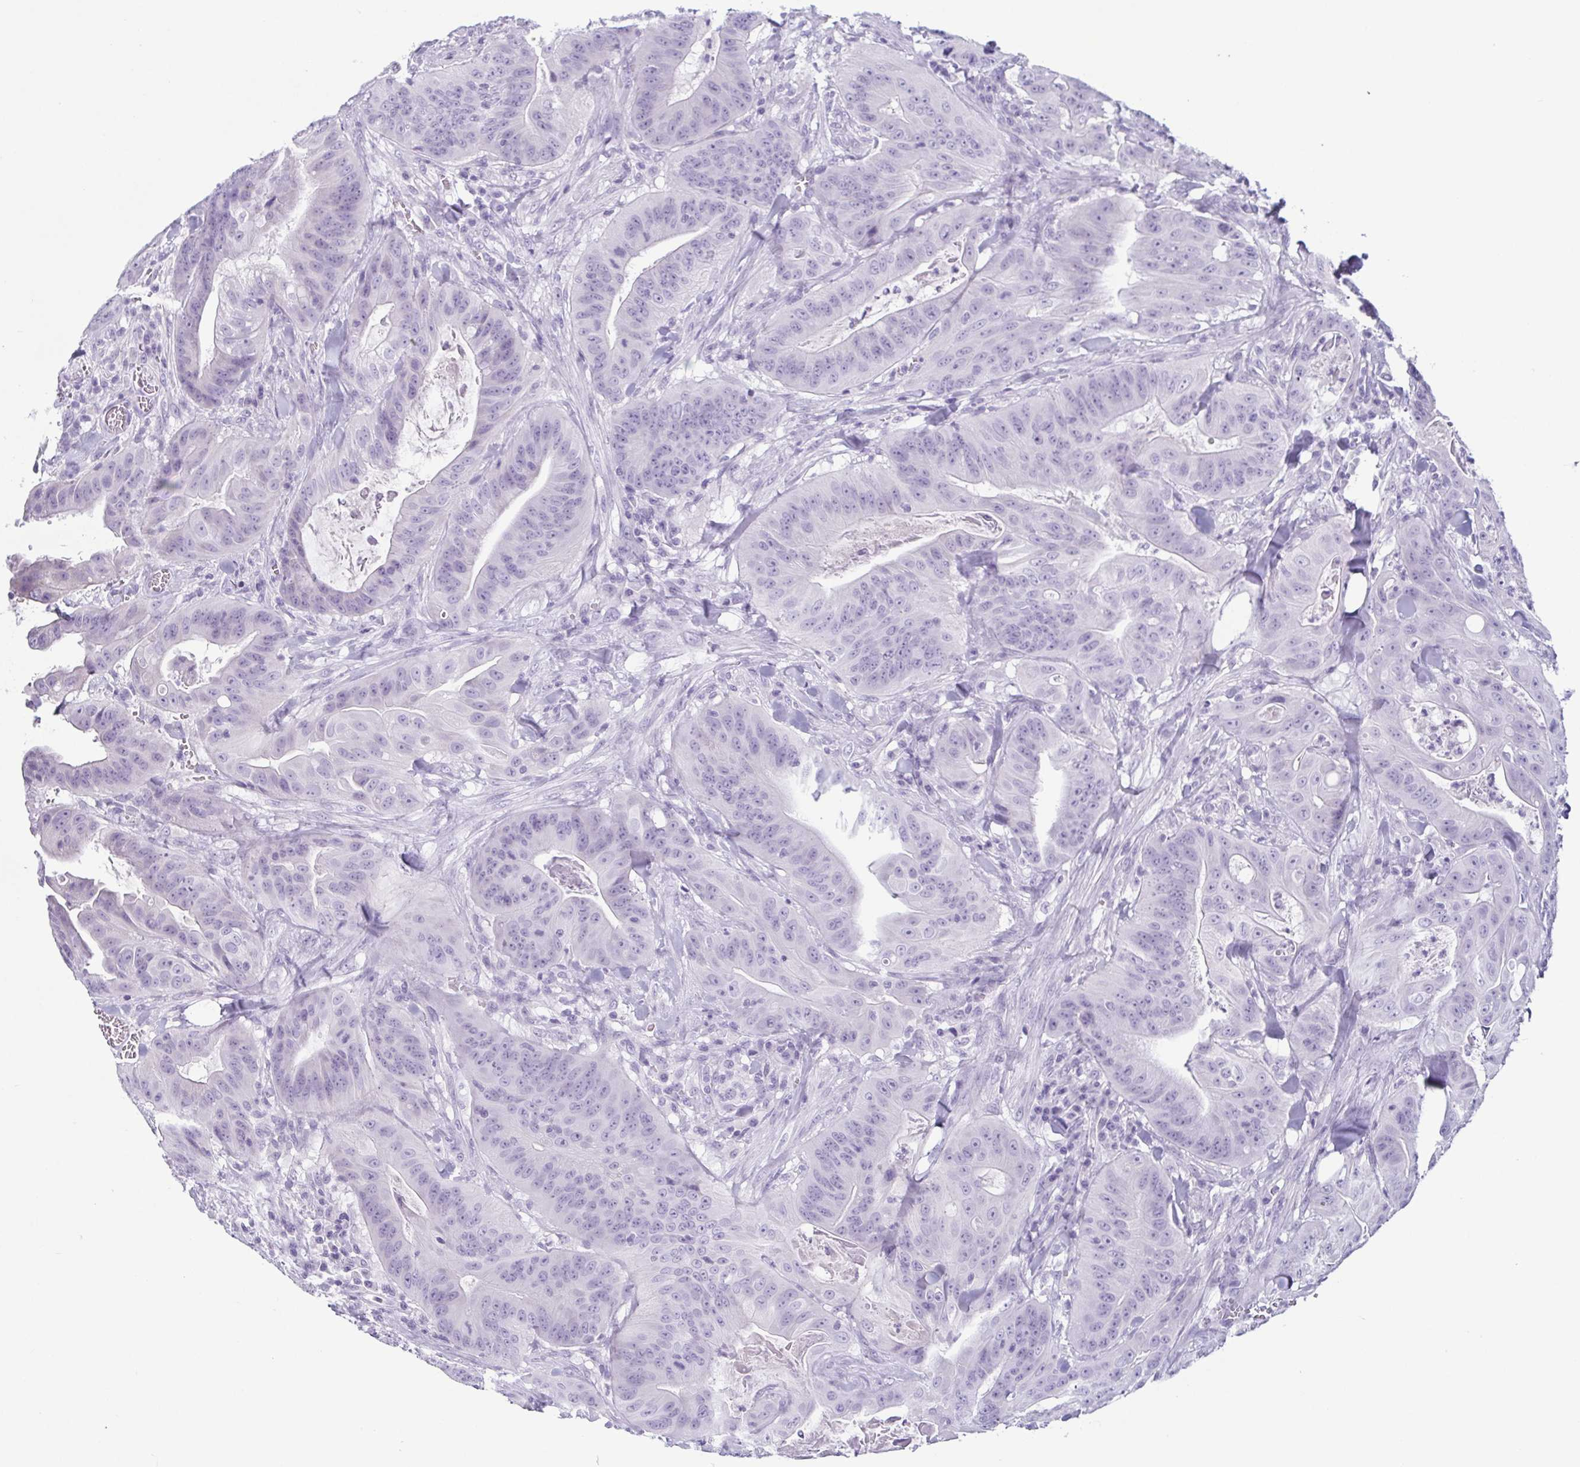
{"staining": {"intensity": "negative", "quantity": "none", "location": "none"}, "tissue": "colorectal cancer", "cell_type": "Tumor cells", "image_type": "cancer", "snomed": [{"axis": "morphology", "description": "Adenocarcinoma, NOS"}, {"axis": "topography", "description": "Colon"}], "caption": "Immunohistochemistry histopathology image of neoplastic tissue: human colorectal cancer (adenocarcinoma) stained with DAB reveals no significant protein positivity in tumor cells. (DAB (3,3'-diaminobenzidine) IHC visualized using brightfield microscopy, high magnification).", "gene": "KRT78", "patient": {"sex": "male", "age": 33}}